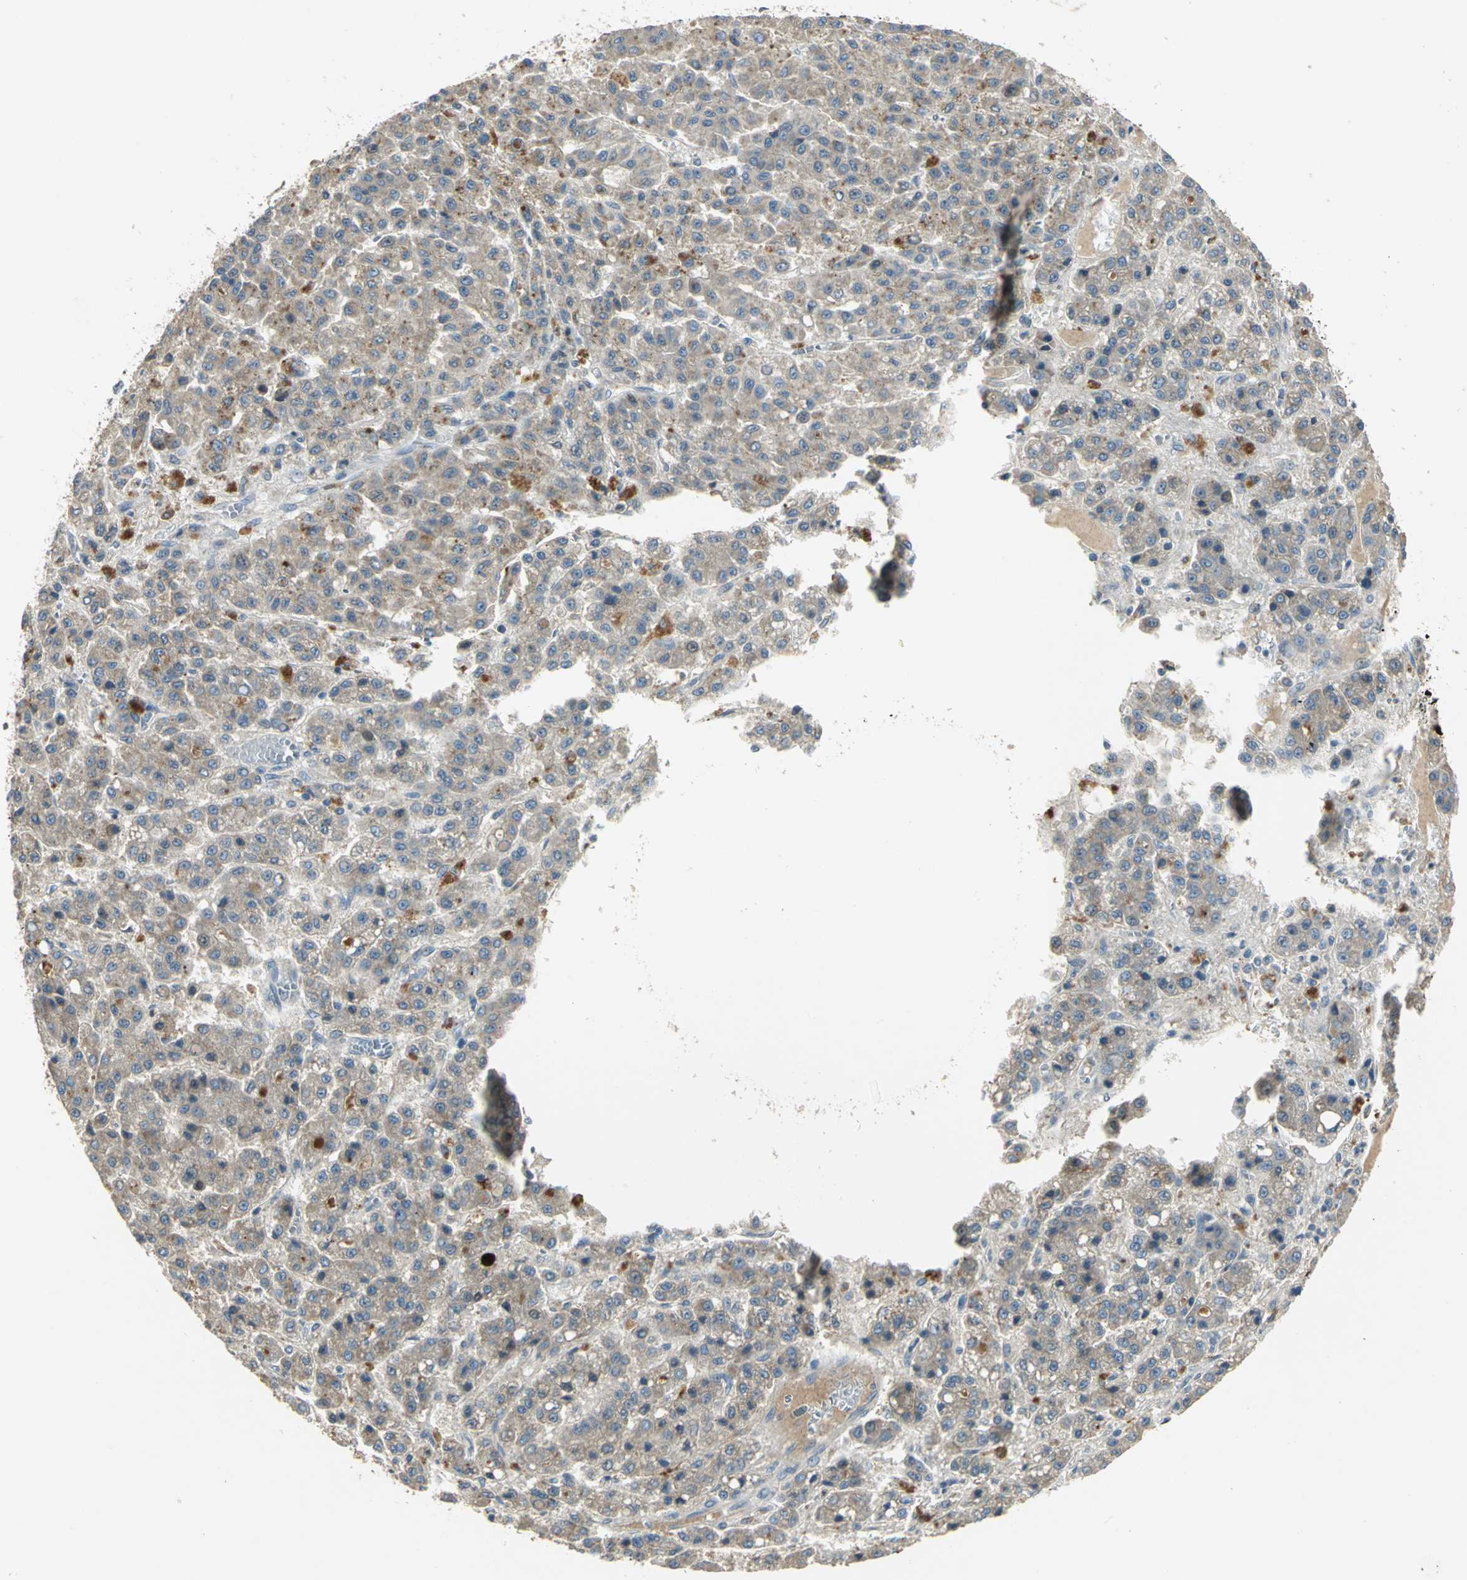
{"staining": {"intensity": "moderate", "quantity": "25%-75%", "location": "cytoplasmic/membranous"}, "tissue": "liver cancer", "cell_type": "Tumor cells", "image_type": "cancer", "snomed": [{"axis": "morphology", "description": "Carcinoma, Hepatocellular, NOS"}, {"axis": "topography", "description": "Liver"}], "caption": "Brown immunohistochemical staining in human liver cancer reveals moderate cytoplasmic/membranous expression in about 25%-75% of tumor cells. (brown staining indicates protein expression, while blue staining denotes nuclei).", "gene": "PROC", "patient": {"sex": "male", "age": 70}}